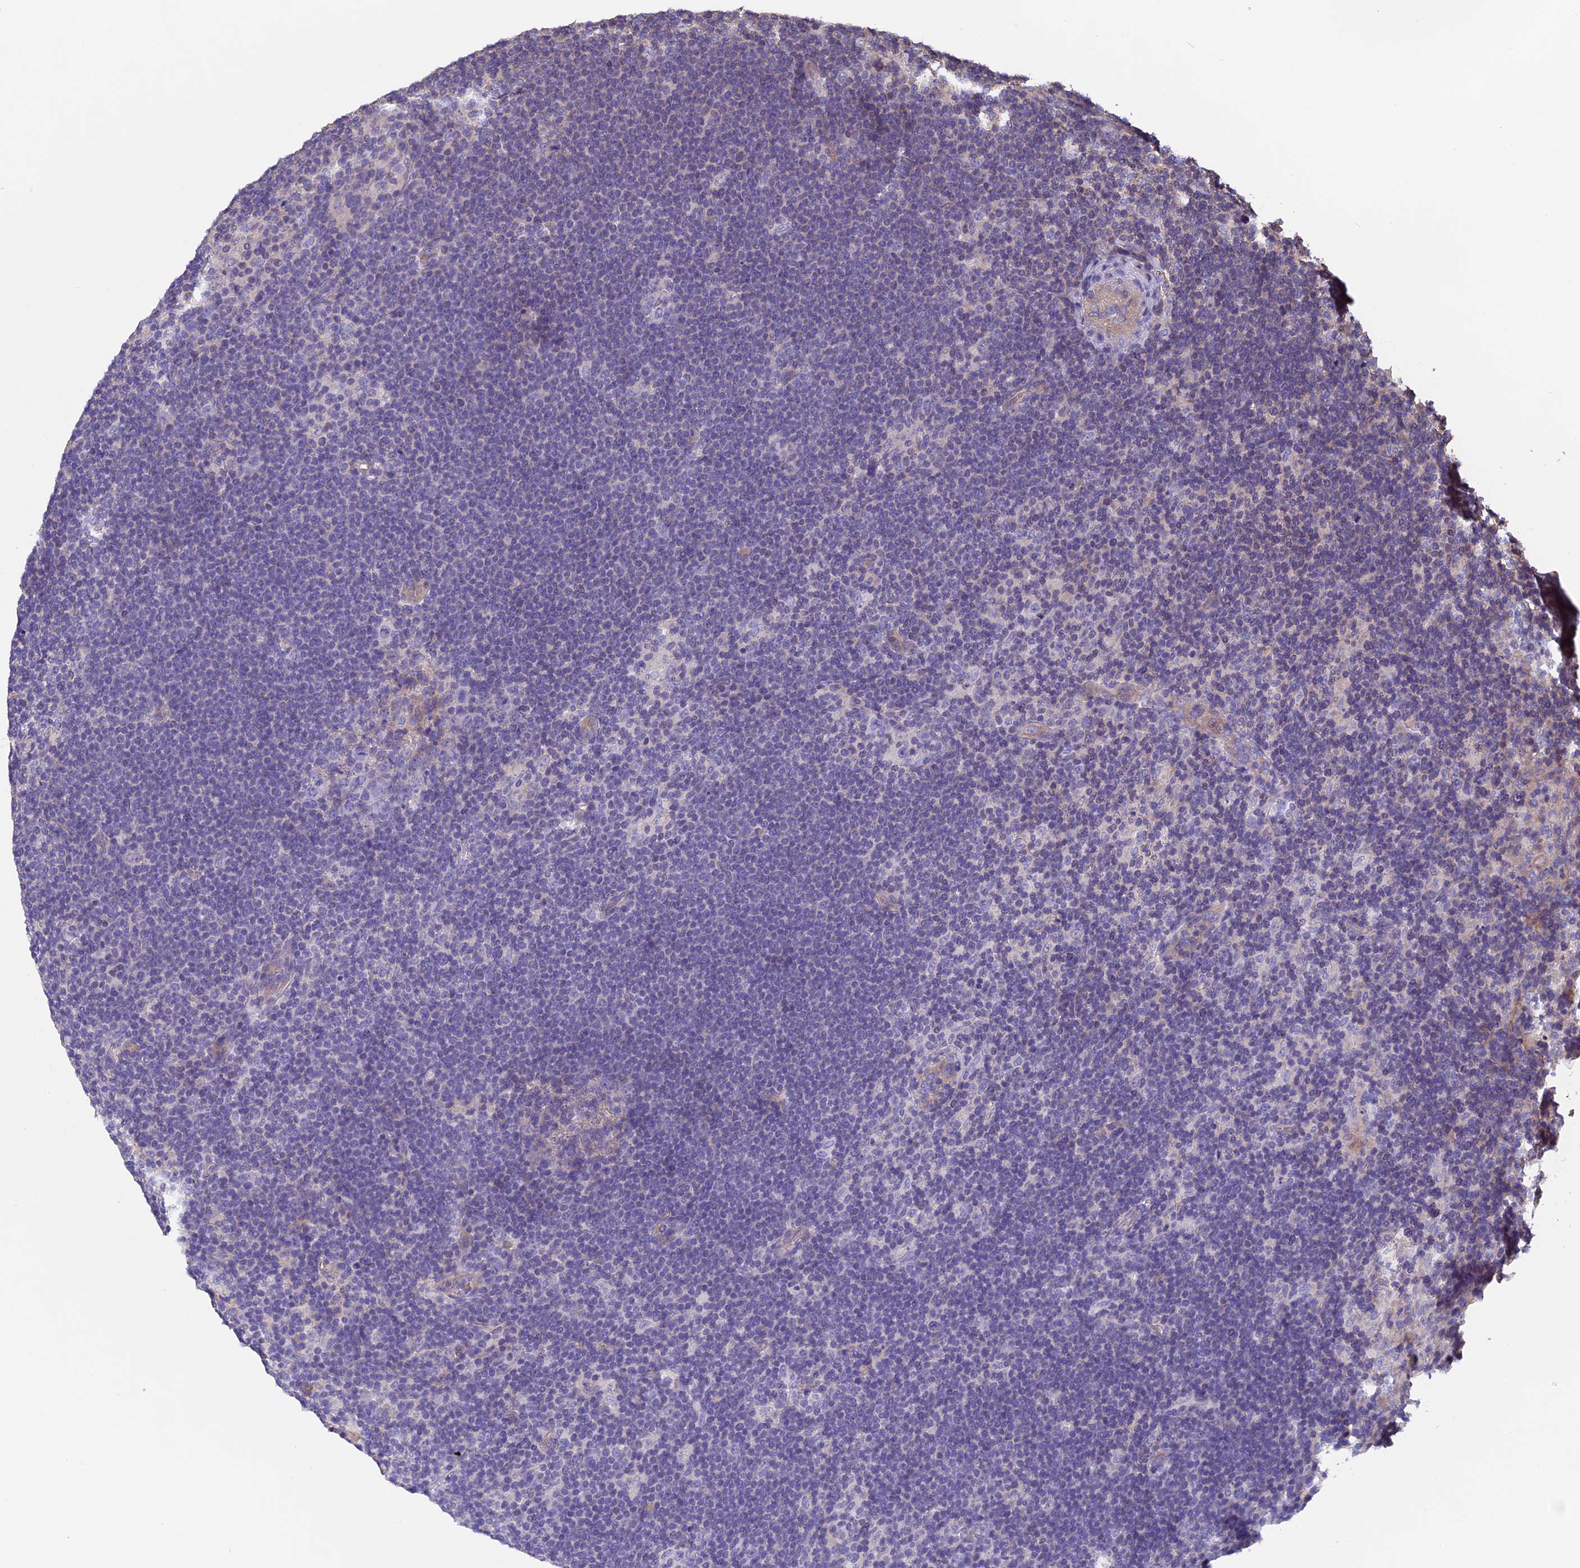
{"staining": {"intensity": "negative", "quantity": "none", "location": "none"}, "tissue": "lymphoma", "cell_type": "Tumor cells", "image_type": "cancer", "snomed": [{"axis": "morphology", "description": "Hodgkin's disease, NOS"}, {"axis": "topography", "description": "Lymph node"}], "caption": "Immunohistochemical staining of human Hodgkin's disease shows no significant staining in tumor cells.", "gene": "CCDC153", "patient": {"sex": "female", "age": 57}}